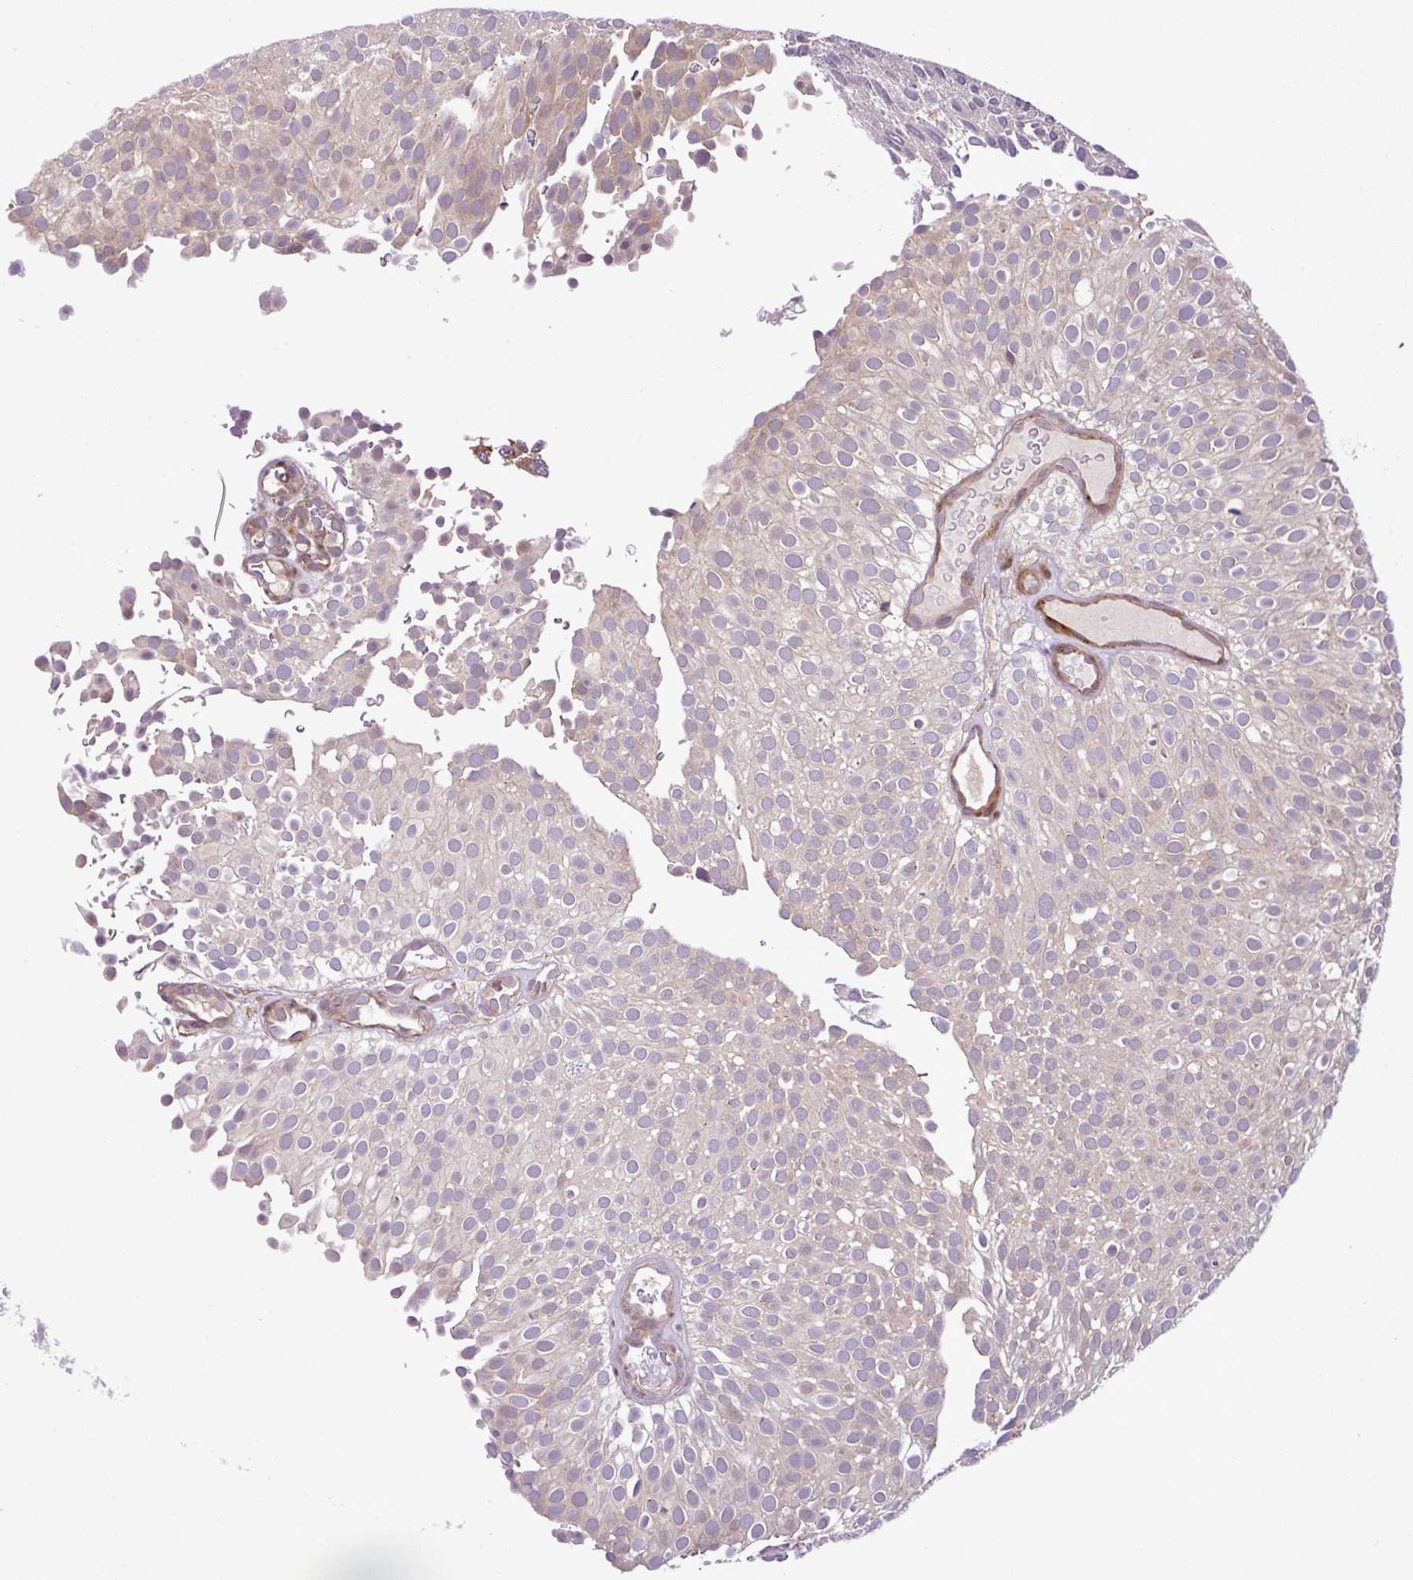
{"staining": {"intensity": "weak", "quantity": "25%-75%", "location": "cytoplasmic/membranous"}, "tissue": "urothelial cancer", "cell_type": "Tumor cells", "image_type": "cancer", "snomed": [{"axis": "morphology", "description": "Urothelial carcinoma, Low grade"}, {"axis": "topography", "description": "Urinary bladder"}], "caption": "Protein expression analysis of low-grade urothelial carcinoma shows weak cytoplasmic/membranous positivity in approximately 25%-75% of tumor cells.", "gene": "DLGAP4", "patient": {"sex": "male", "age": 78}}